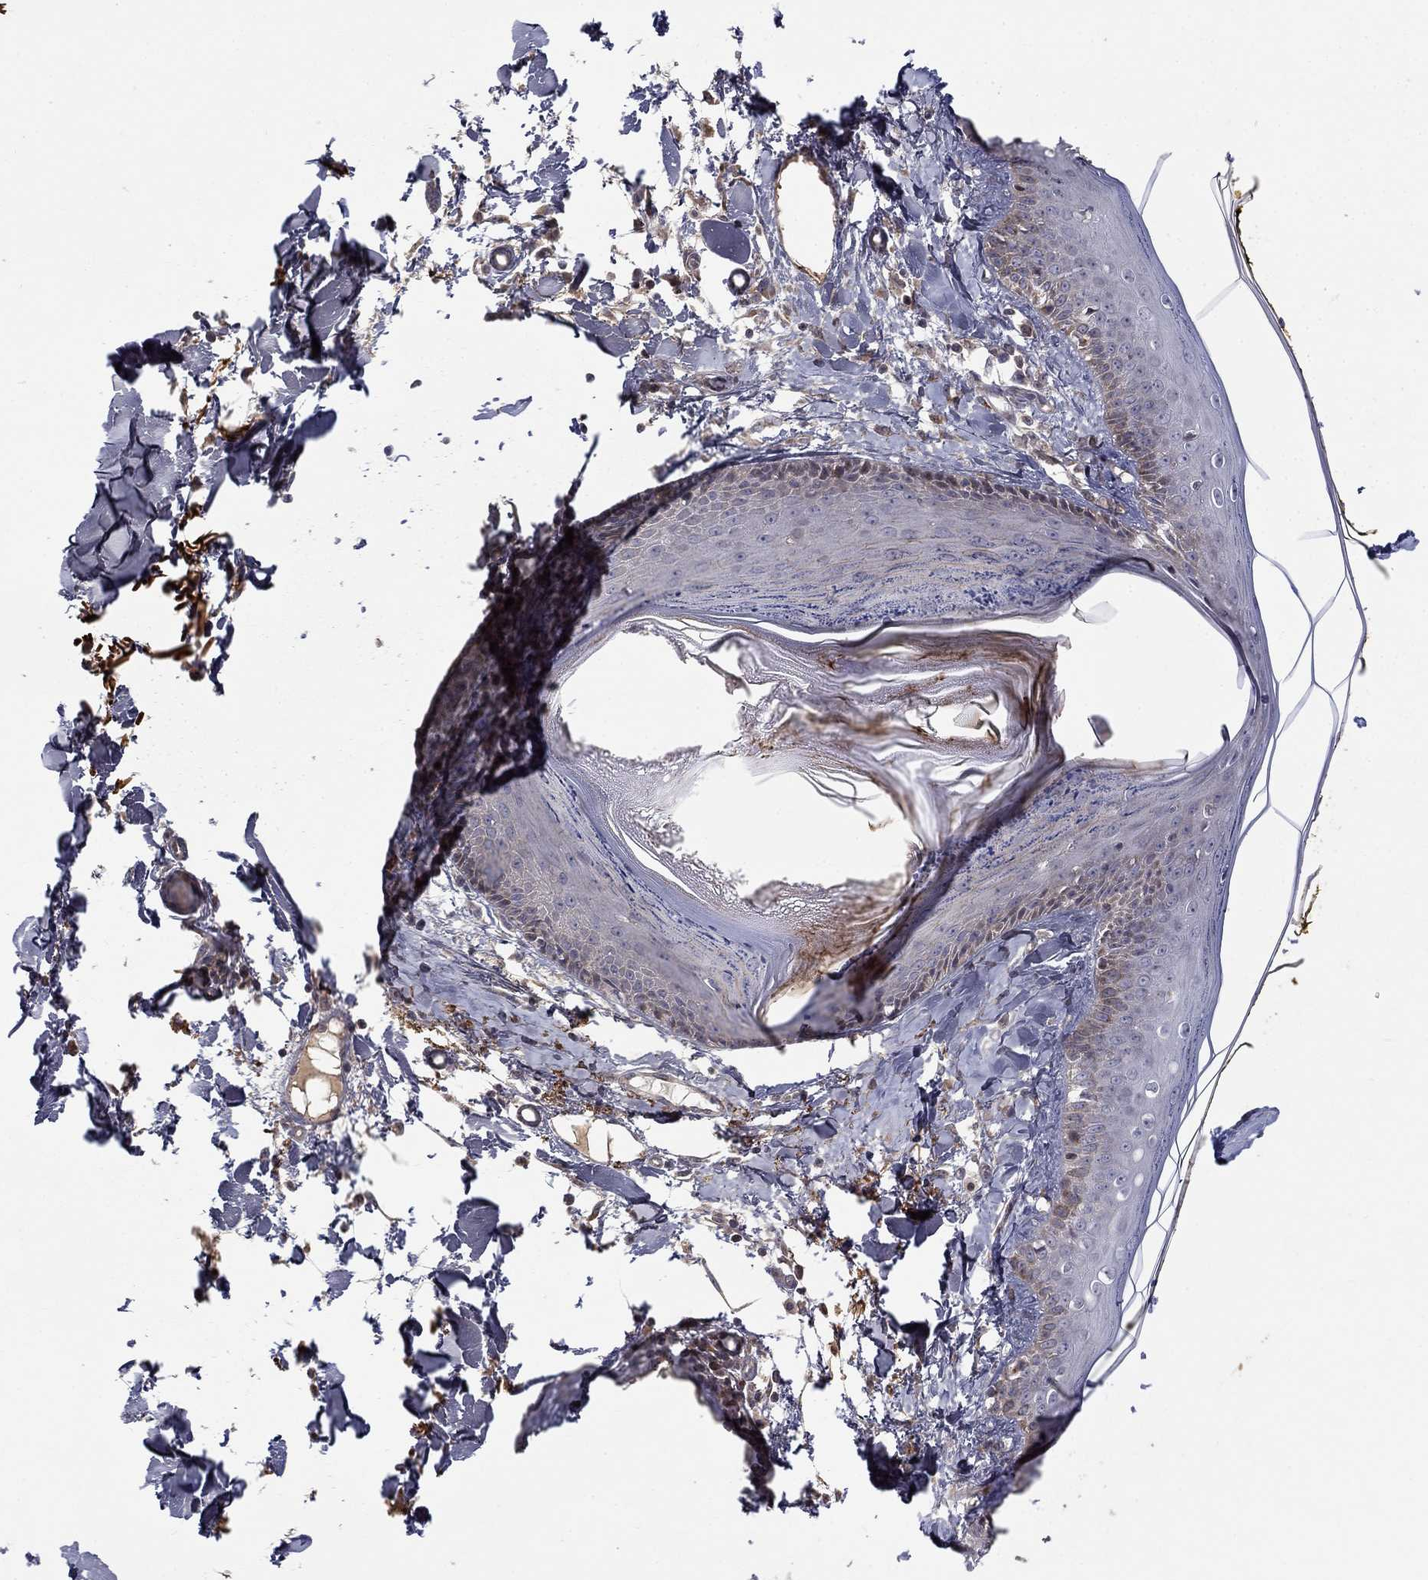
{"staining": {"intensity": "negative", "quantity": "none", "location": "none"}, "tissue": "skin", "cell_type": "Fibroblasts", "image_type": "normal", "snomed": [{"axis": "morphology", "description": "Normal tissue, NOS"}, {"axis": "topography", "description": "Skin"}], "caption": "IHC image of normal skin stained for a protein (brown), which displays no expression in fibroblasts. (DAB immunohistochemistry visualized using brightfield microscopy, high magnification).", "gene": "WDR19", "patient": {"sex": "male", "age": 76}}